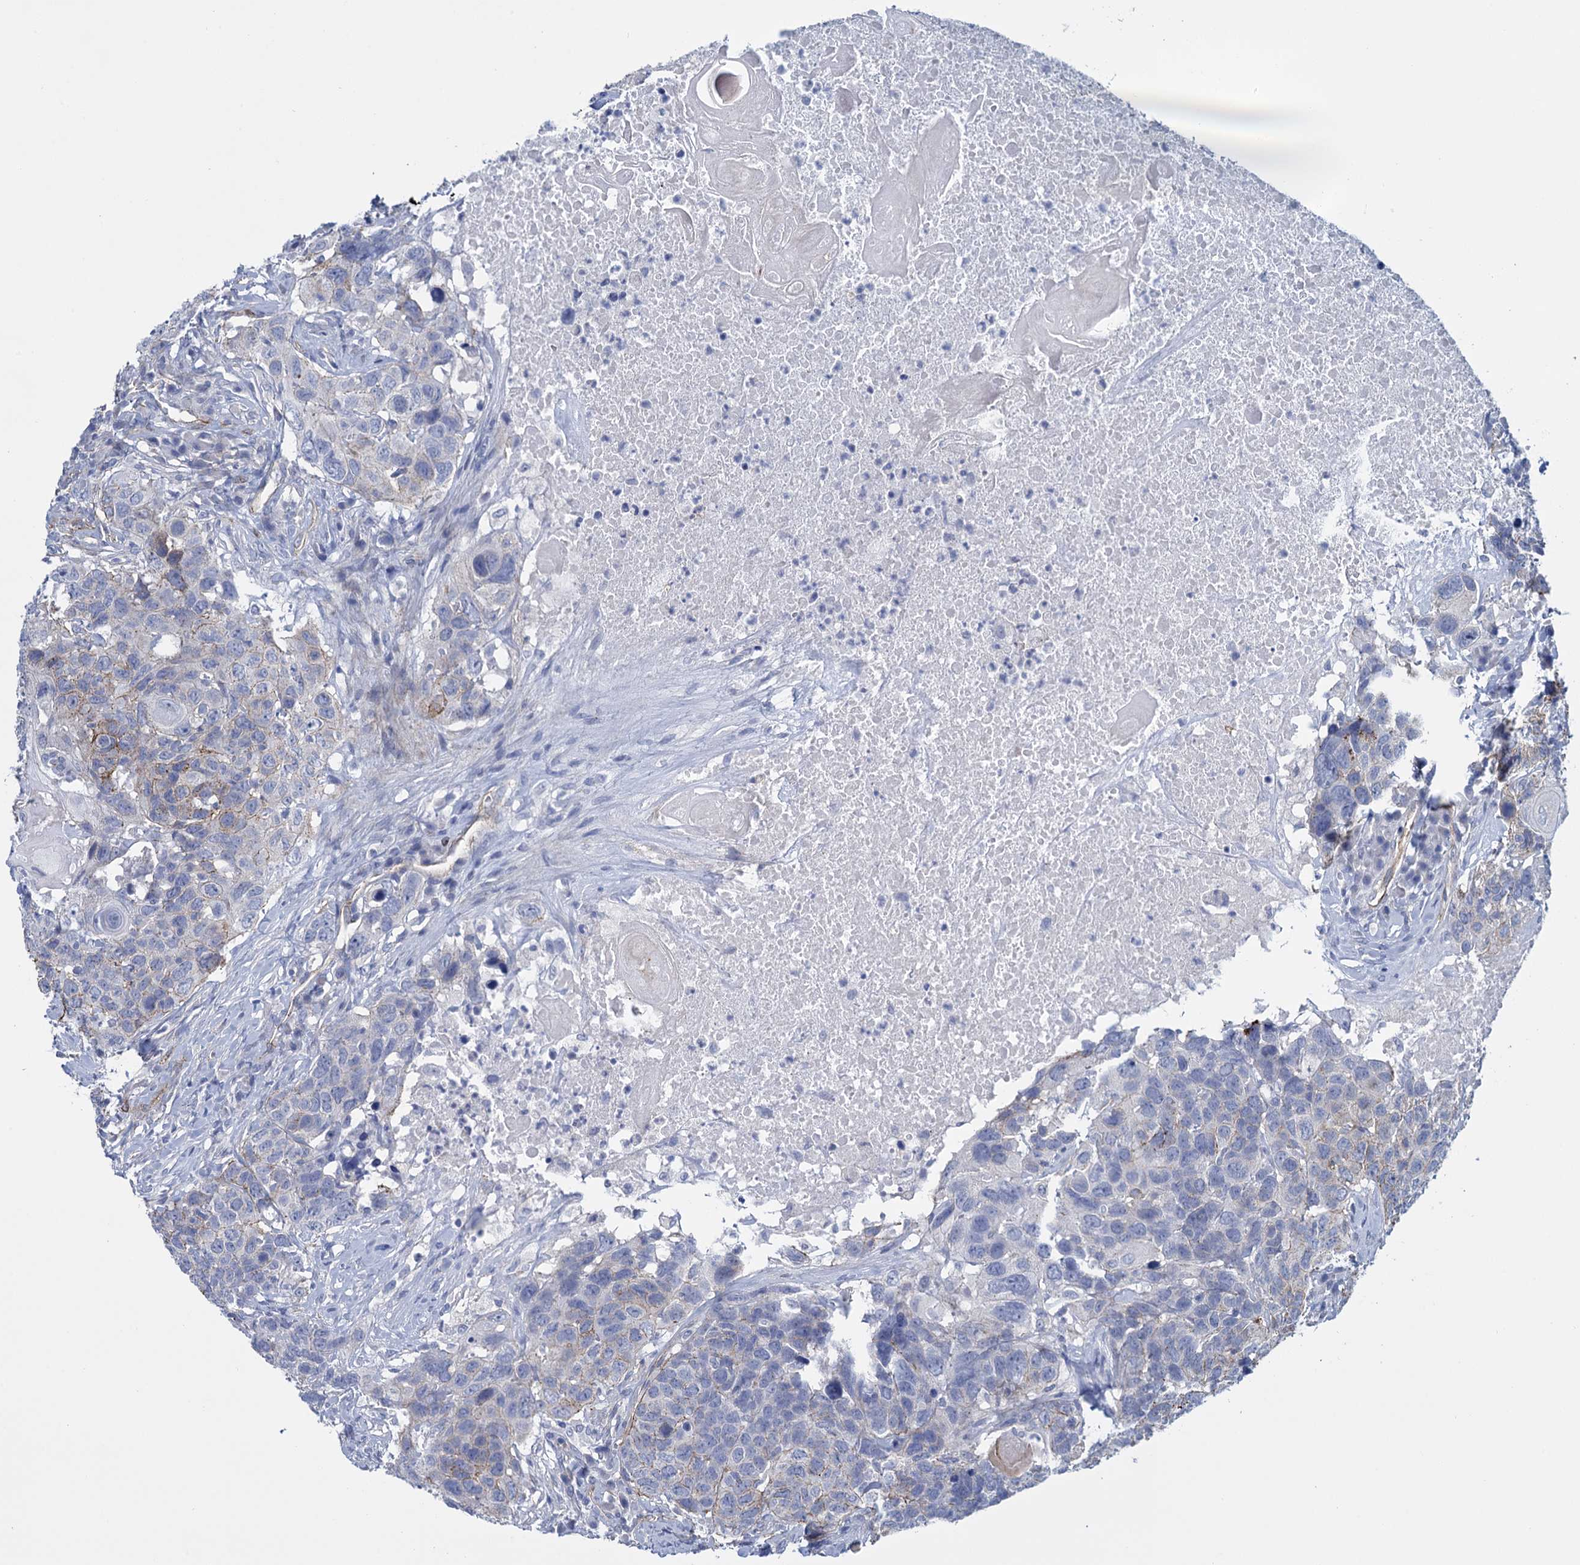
{"staining": {"intensity": "negative", "quantity": "none", "location": "none"}, "tissue": "head and neck cancer", "cell_type": "Tumor cells", "image_type": "cancer", "snomed": [{"axis": "morphology", "description": "Squamous cell carcinoma, NOS"}, {"axis": "topography", "description": "Head-Neck"}], "caption": "High magnification brightfield microscopy of head and neck cancer stained with DAB (3,3'-diaminobenzidine) (brown) and counterstained with hematoxylin (blue): tumor cells show no significant staining.", "gene": "SNCG", "patient": {"sex": "male", "age": 66}}